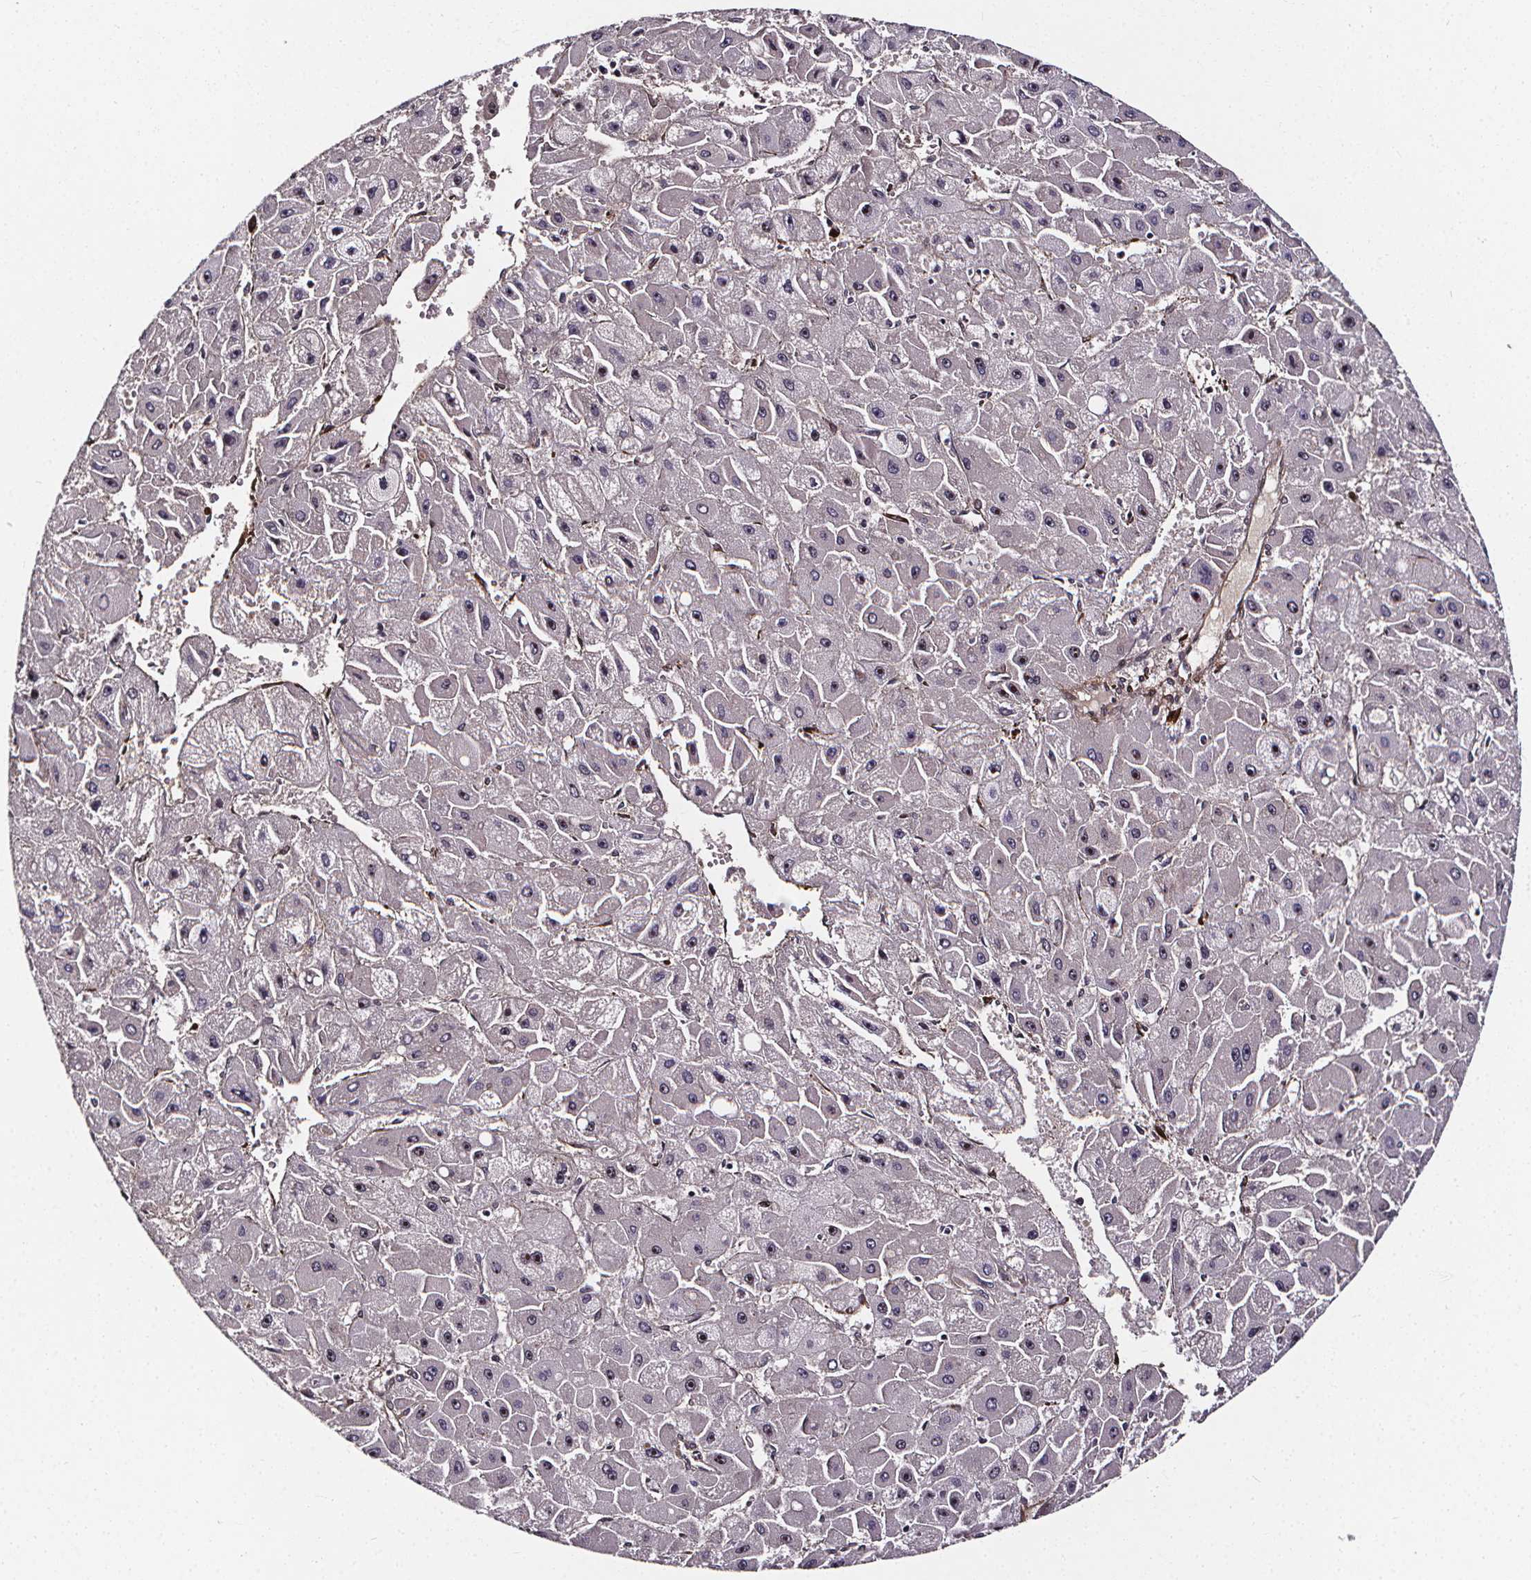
{"staining": {"intensity": "negative", "quantity": "none", "location": "none"}, "tissue": "liver cancer", "cell_type": "Tumor cells", "image_type": "cancer", "snomed": [{"axis": "morphology", "description": "Carcinoma, Hepatocellular, NOS"}, {"axis": "topography", "description": "Liver"}], "caption": "Hepatocellular carcinoma (liver) stained for a protein using immunohistochemistry reveals no expression tumor cells.", "gene": "AEBP1", "patient": {"sex": "female", "age": 25}}